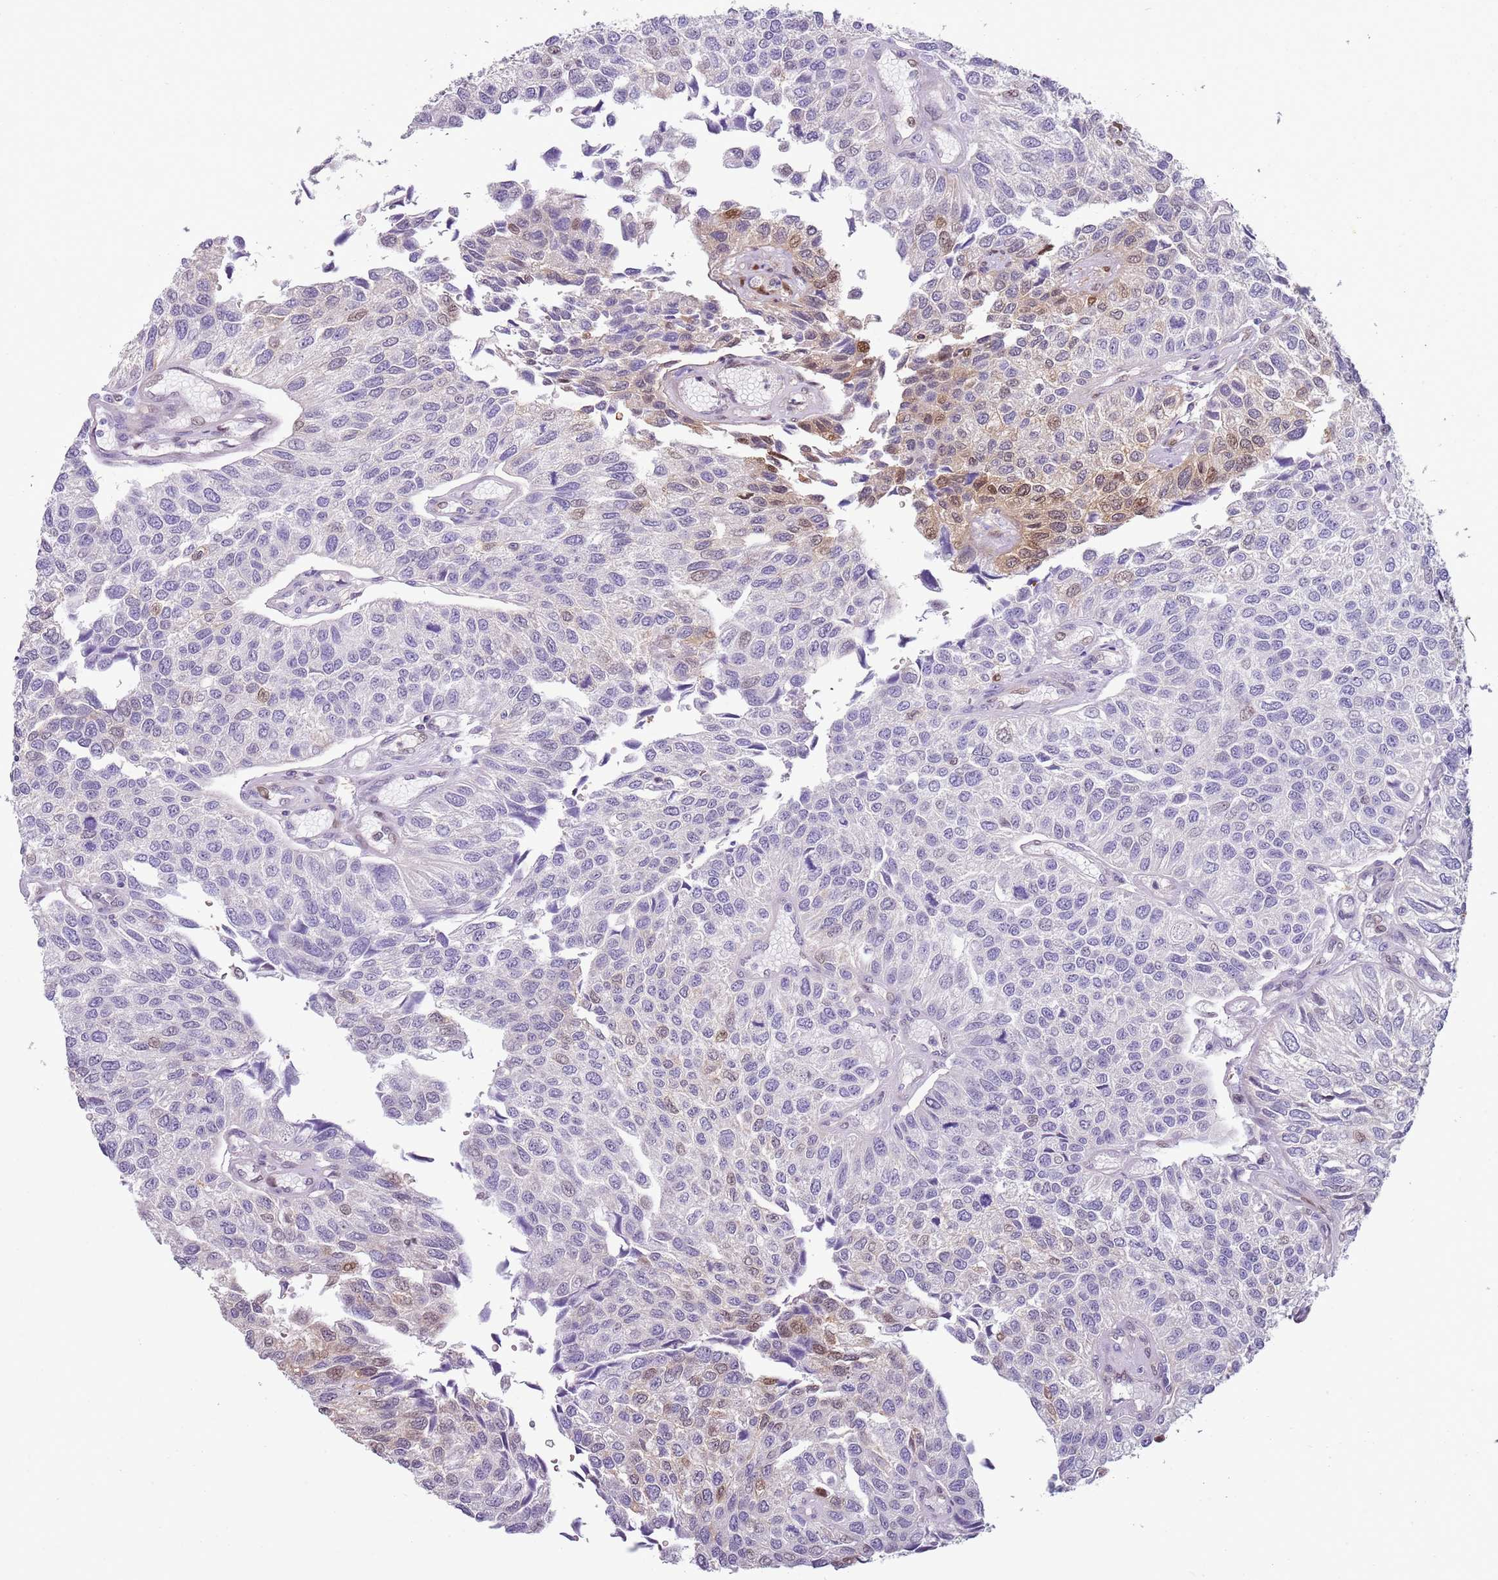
{"staining": {"intensity": "weak", "quantity": "<25%", "location": "nuclear"}, "tissue": "urothelial cancer", "cell_type": "Tumor cells", "image_type": "cancer", "snomed": [{"axis": "morphology", "description": "Urothelial carcinoma, NOS"}, {"axis": "topography", "description": "Urinary bladder"}], "caption": "Tumor cells show no significant expression in transitional cell carcinoma.", "gene": "NBPF6", "patient": {"sex": "male", "age": 55}}